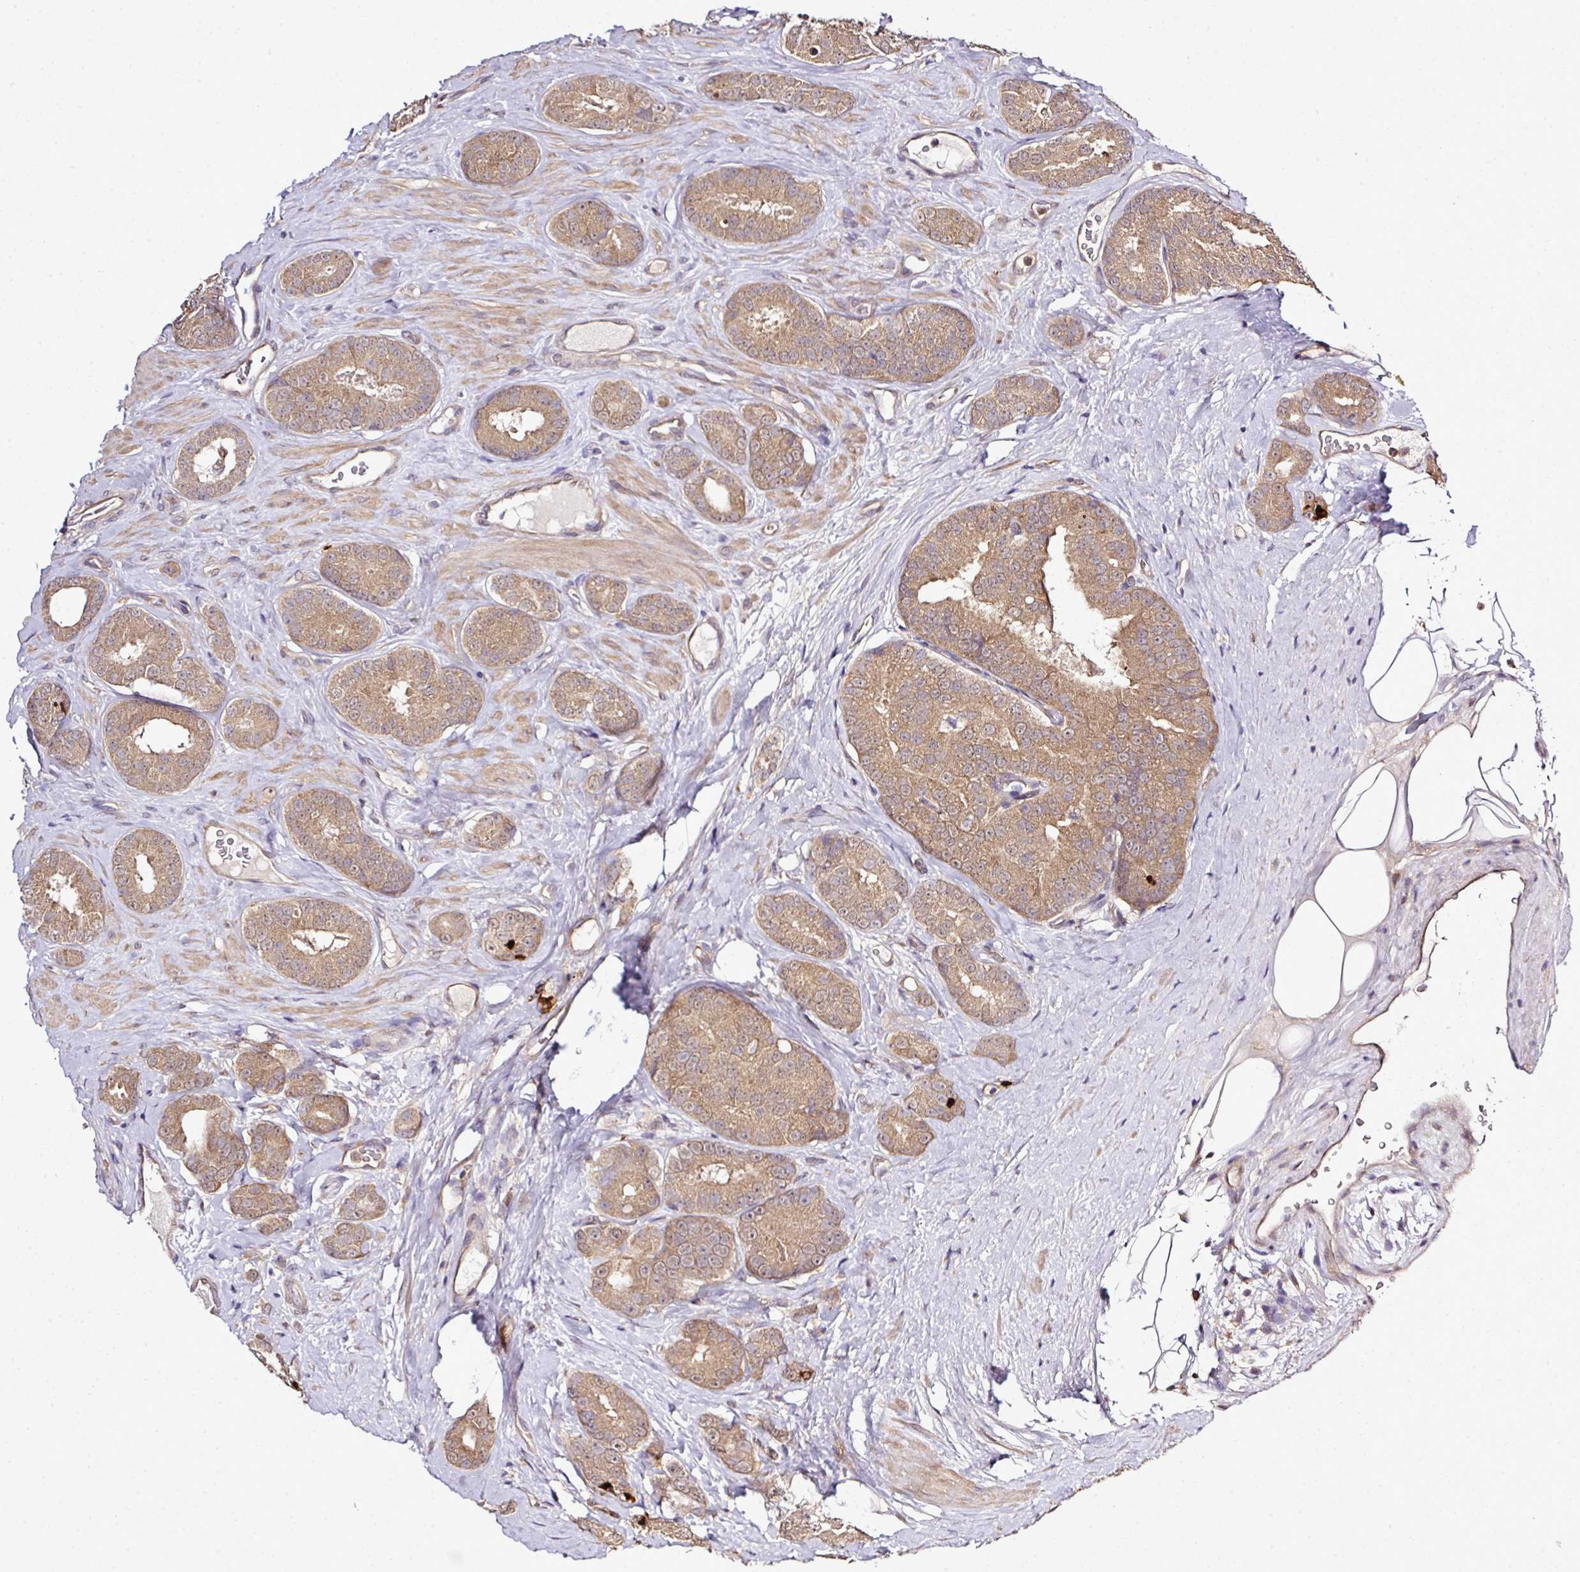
{"staining": {"intensity": "moderate", "quantity": ">75%", "location": "cytoplasmic/membranous"}, "tissue": "prostate cancer", "cell_type": "Tumor cells", "image_type": "cancer", "snomed": [{"axis": "morphology", "description": "Adenocarcinoma, High grade"}, {"axis": "topography", "description": "Prostate"}], "caption": "There is medium levels of moderate cytoplasmic/membranous positivity in tumor cells of prostate cancer, as demonstrated by immunohistochemical staining (brown color).", "gene": "TMEM107", "patient": {"sex": "male", "age": 63}}